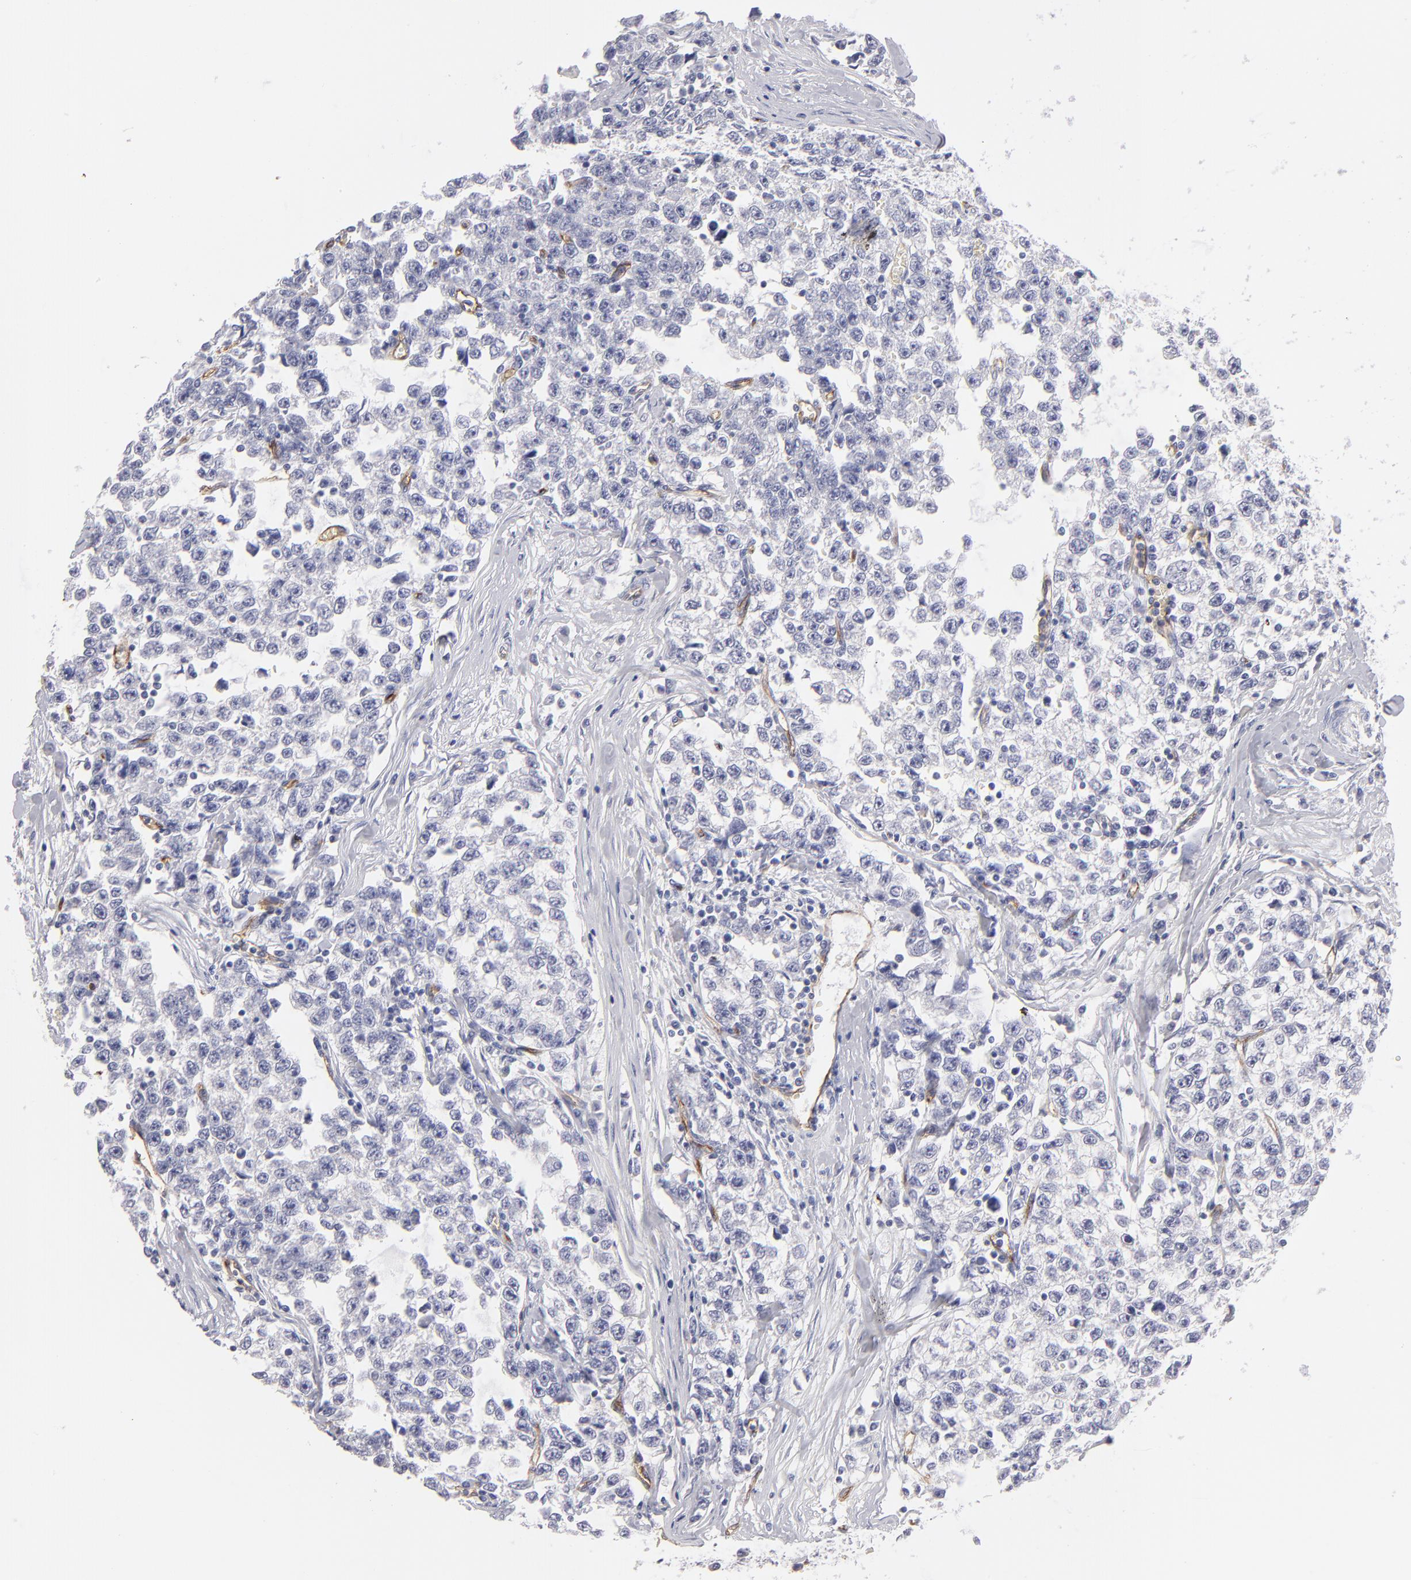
{"staining": {"intensity": "negative", "quantity": "none", "location": "none"}, "tissue": "testis cancer", "cell_type": "Tumor cells", "image_type": "cancer", "snomed": [{"axis": "morphology", "description": "Seminoma, NOS"}, {"axis": "morphology", "description": "Carcinoma, Embryonal, NOS"}, {"axis": "topography", "description": "Testis"}], "caption": "Micrograph shows no protein expression in tumor cells of testis cancer (embryonal carcinoma) tissue.", "gene": "PLVAP", "patient": {"sex": "male", "age": 30}}